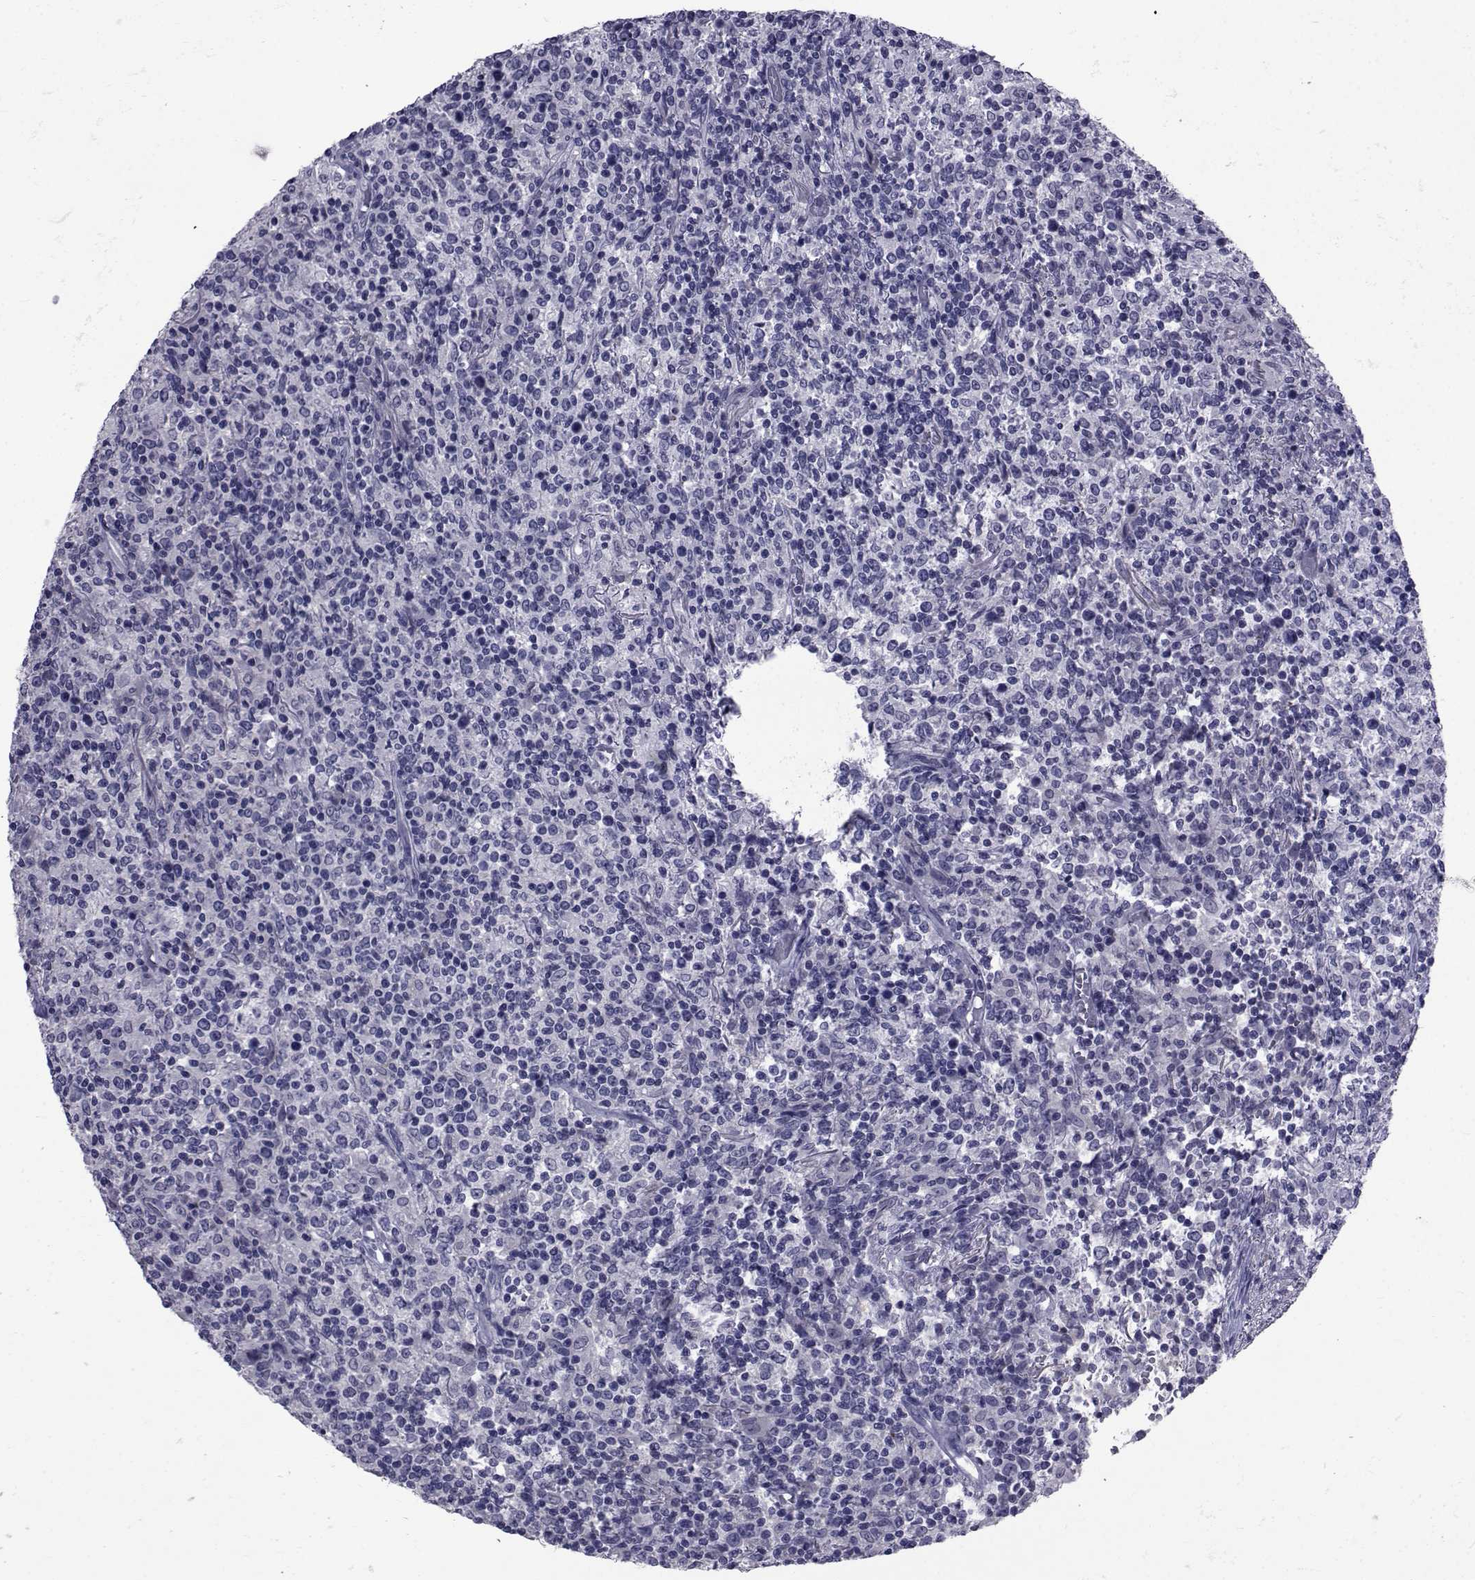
{"staining": {"intensity": "negative", "quantity": "none", "location": "none"}, "tissue": "lymphoma", "cell_type": "Tumor cells", "image_type": "cancer", "snomed": [{"axis": "morphology", "description": "Malignant lymphoma, non-Hodgkin's type, High grade"}, {"axis": "topography", "description": "Lung"}], "caption": "Immunohistochemical staining of malignant lymphoma, non-Hodgkin's type (high-grade) reveals no significant expression in tumor cells.", "gene": "SEMA5B", "patient": {"sex": "male", "age": 79}}